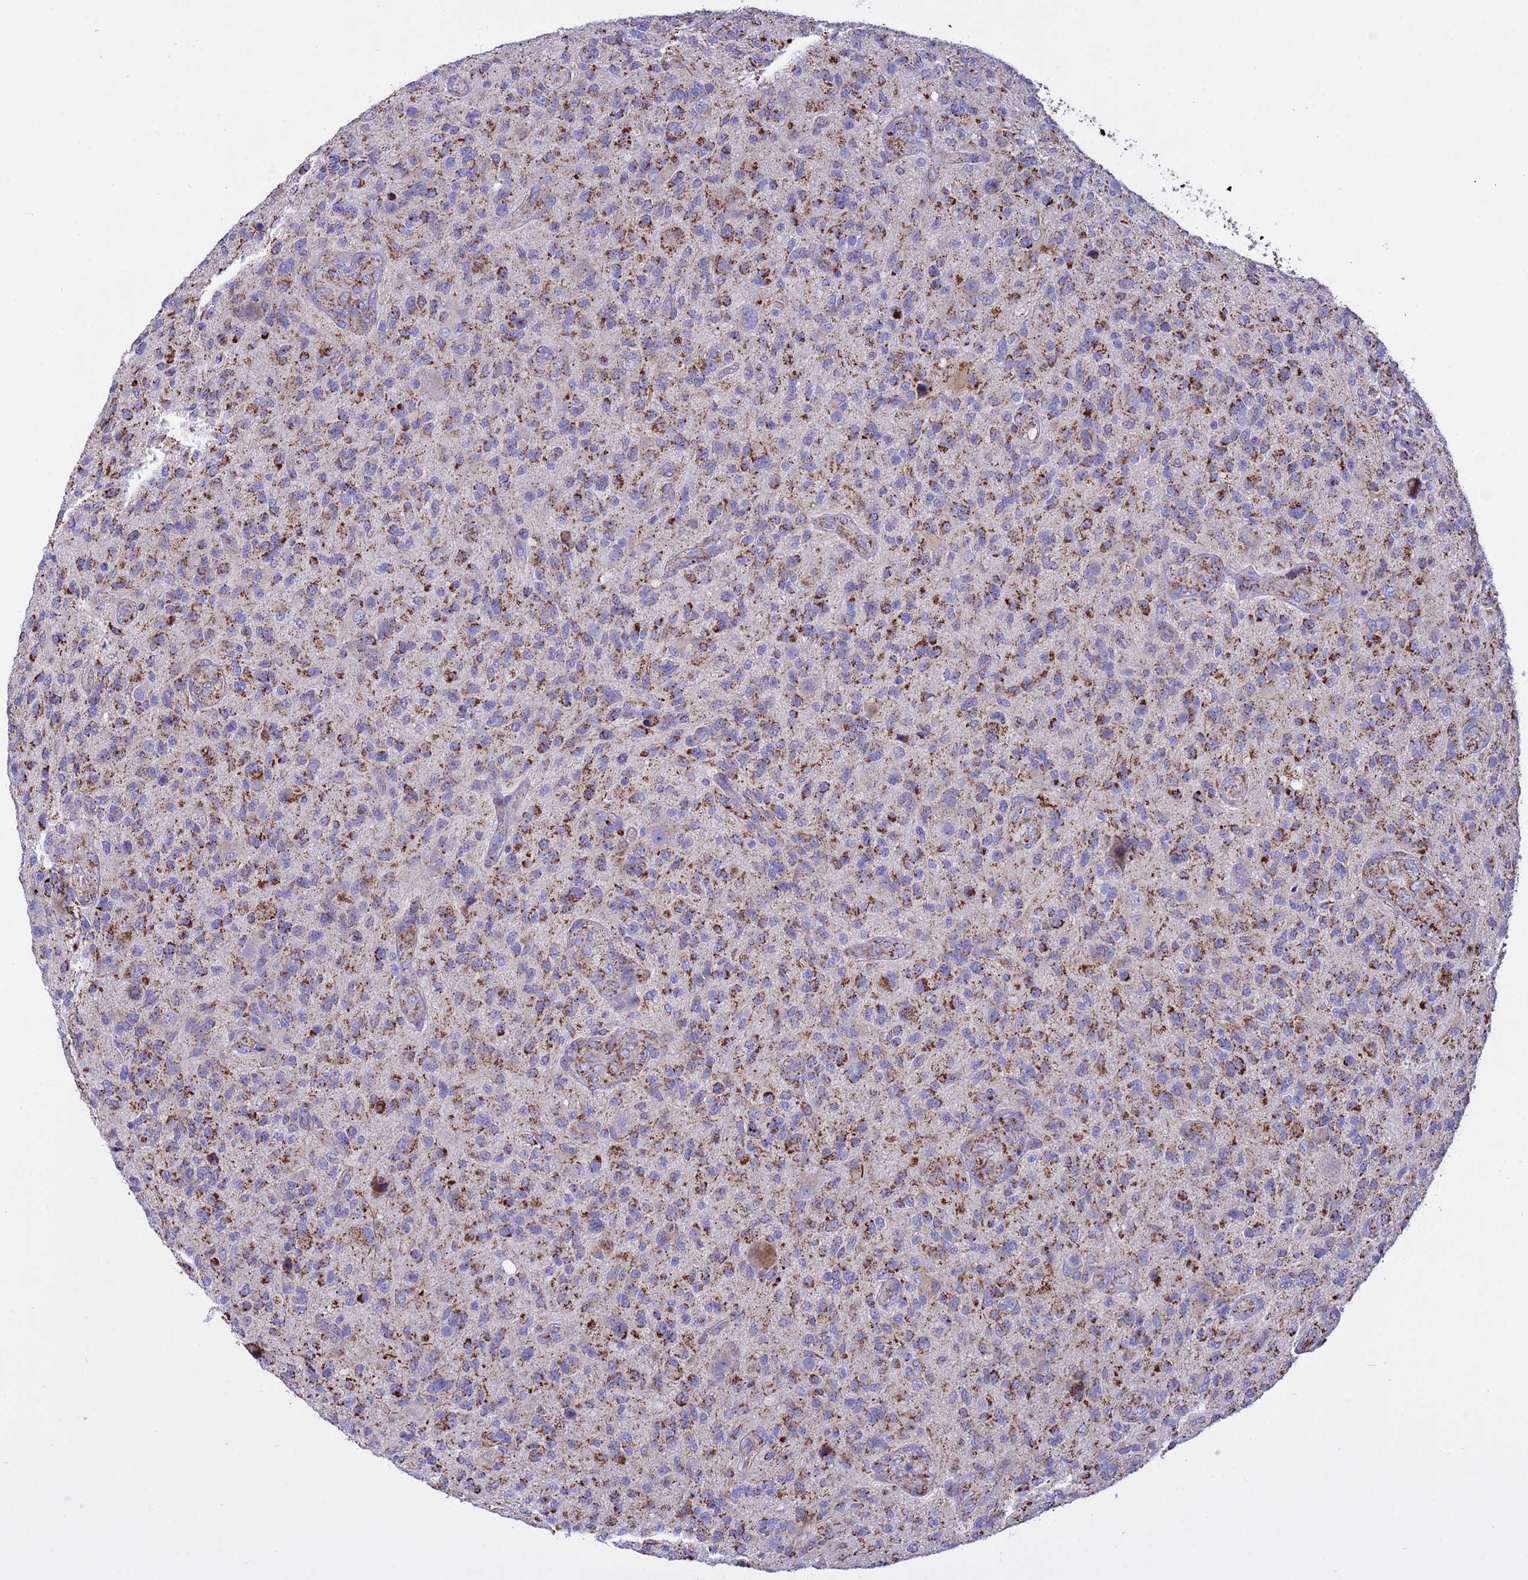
{"staining": {"intensity": "moderate", "quantity": "25%-75%", "location": "cytoplasmic/membranous"}, "tissue": "glioma", "cell_type": "Tumor cells", "image_type": "cancer", "snomed": [{"axis": "morphology", "description": "Glioma, malignant, High grade"}, {"axis": "topography", "description": "Brain"}], "caption": "Immunohistochemistry (IHC) of glioma reveals medium levels of moderate cytoplasmic/membranous expression in approximately 25%-75% of tumor cells.", "gene": "TUBGCP3", "patient": {"sex": "male", "age": 47}}